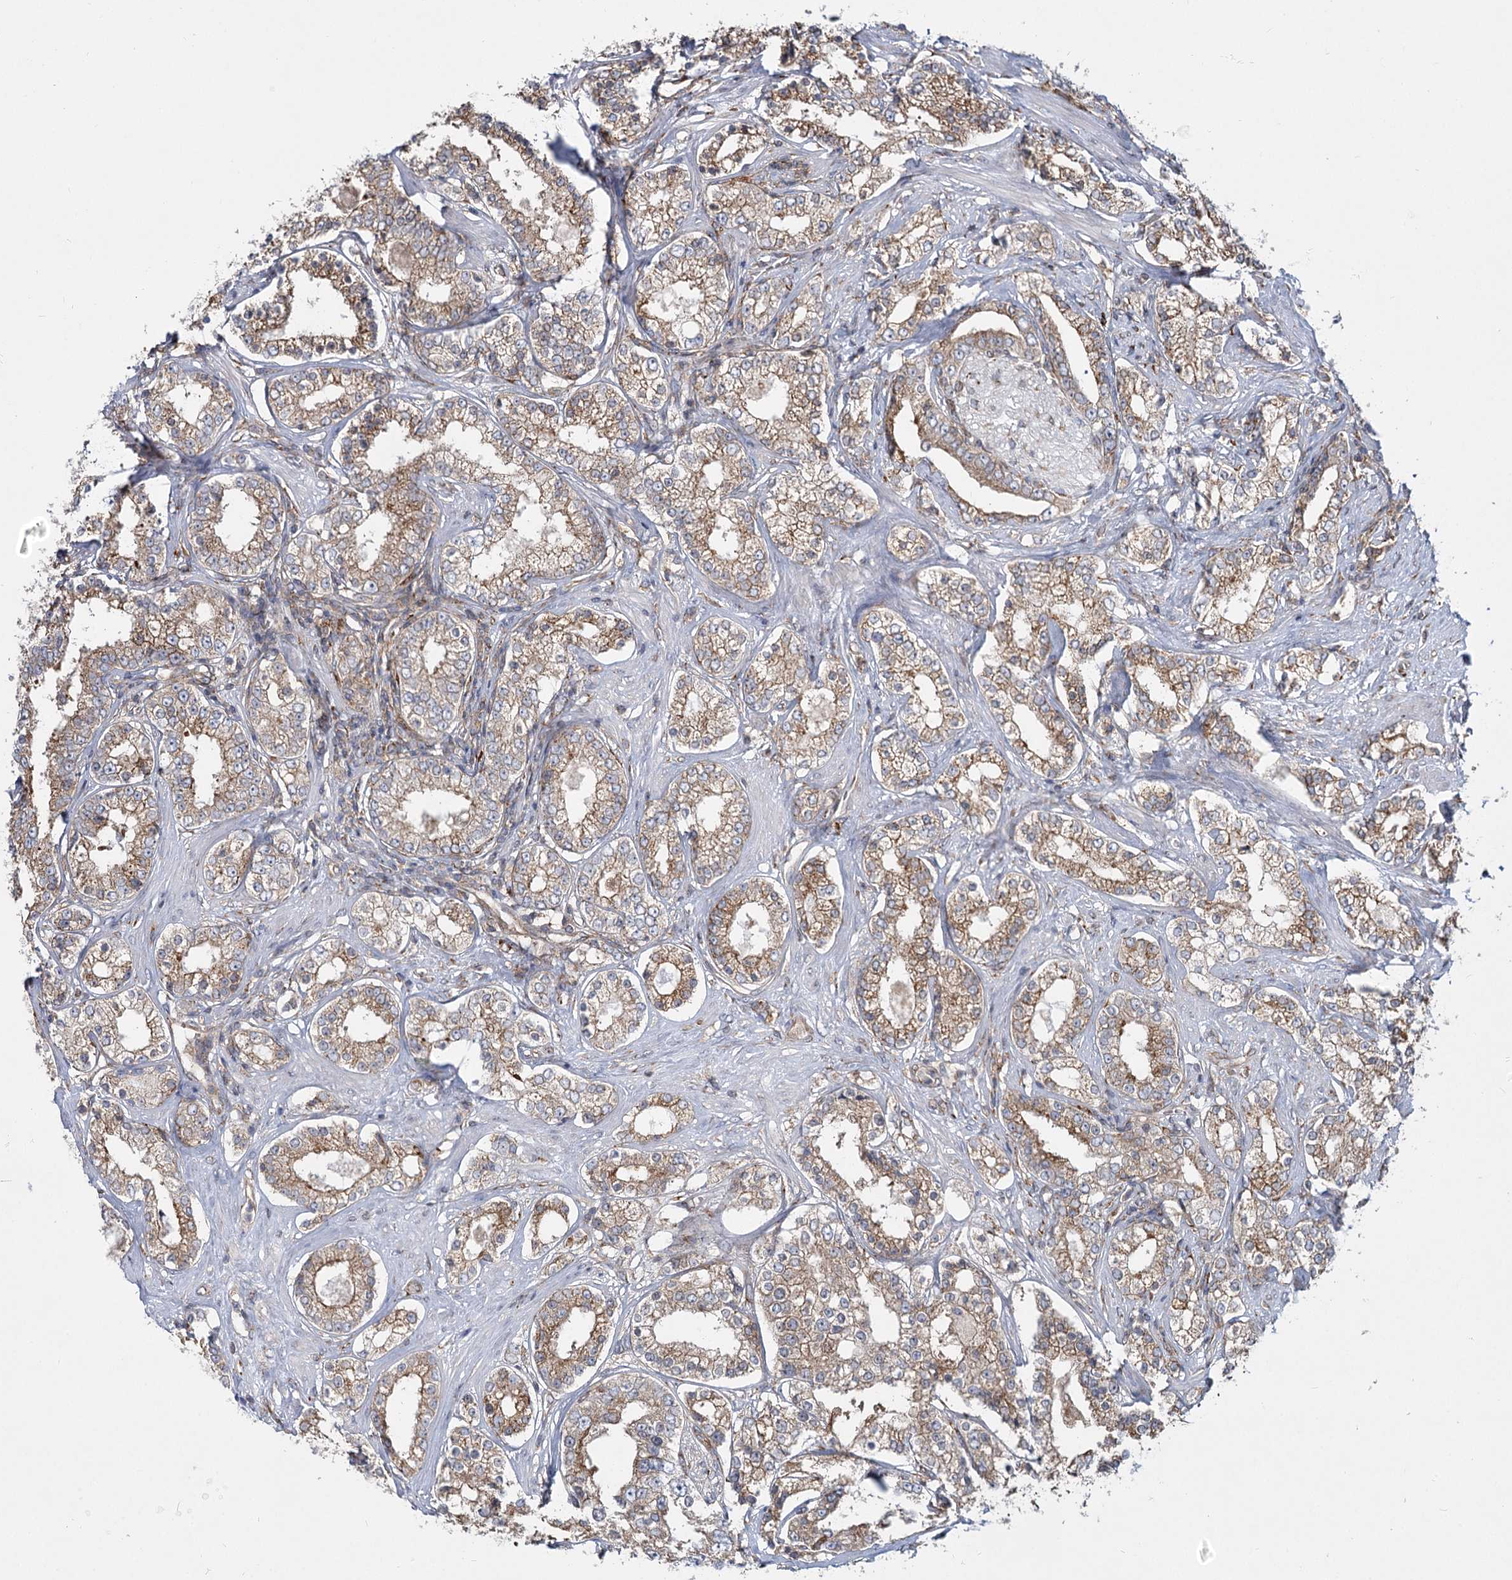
{"staining": {"intensity": "moderate", "quantity": ">75%", "location": "cytoplasmic/membranous"}, "tissue": "prostate cancer", "cell_type": "Tumor cells", "image_type": "cancer", "snomed": [{"axis": "morphology", "description": "Normal tissue, NOS"}, {"axis": "morphology", "description": "Adenocarcinoma, High grade"}, {"axis": "topography", "description": "Prostate"}], "caption": "Prostate cancer (high-grade adenocarcinoma) stained with a protein marker displays moderate staining in tumor cells.", "gene": "POGLUT1", "patient": {"sex": "male", "age": 83}}